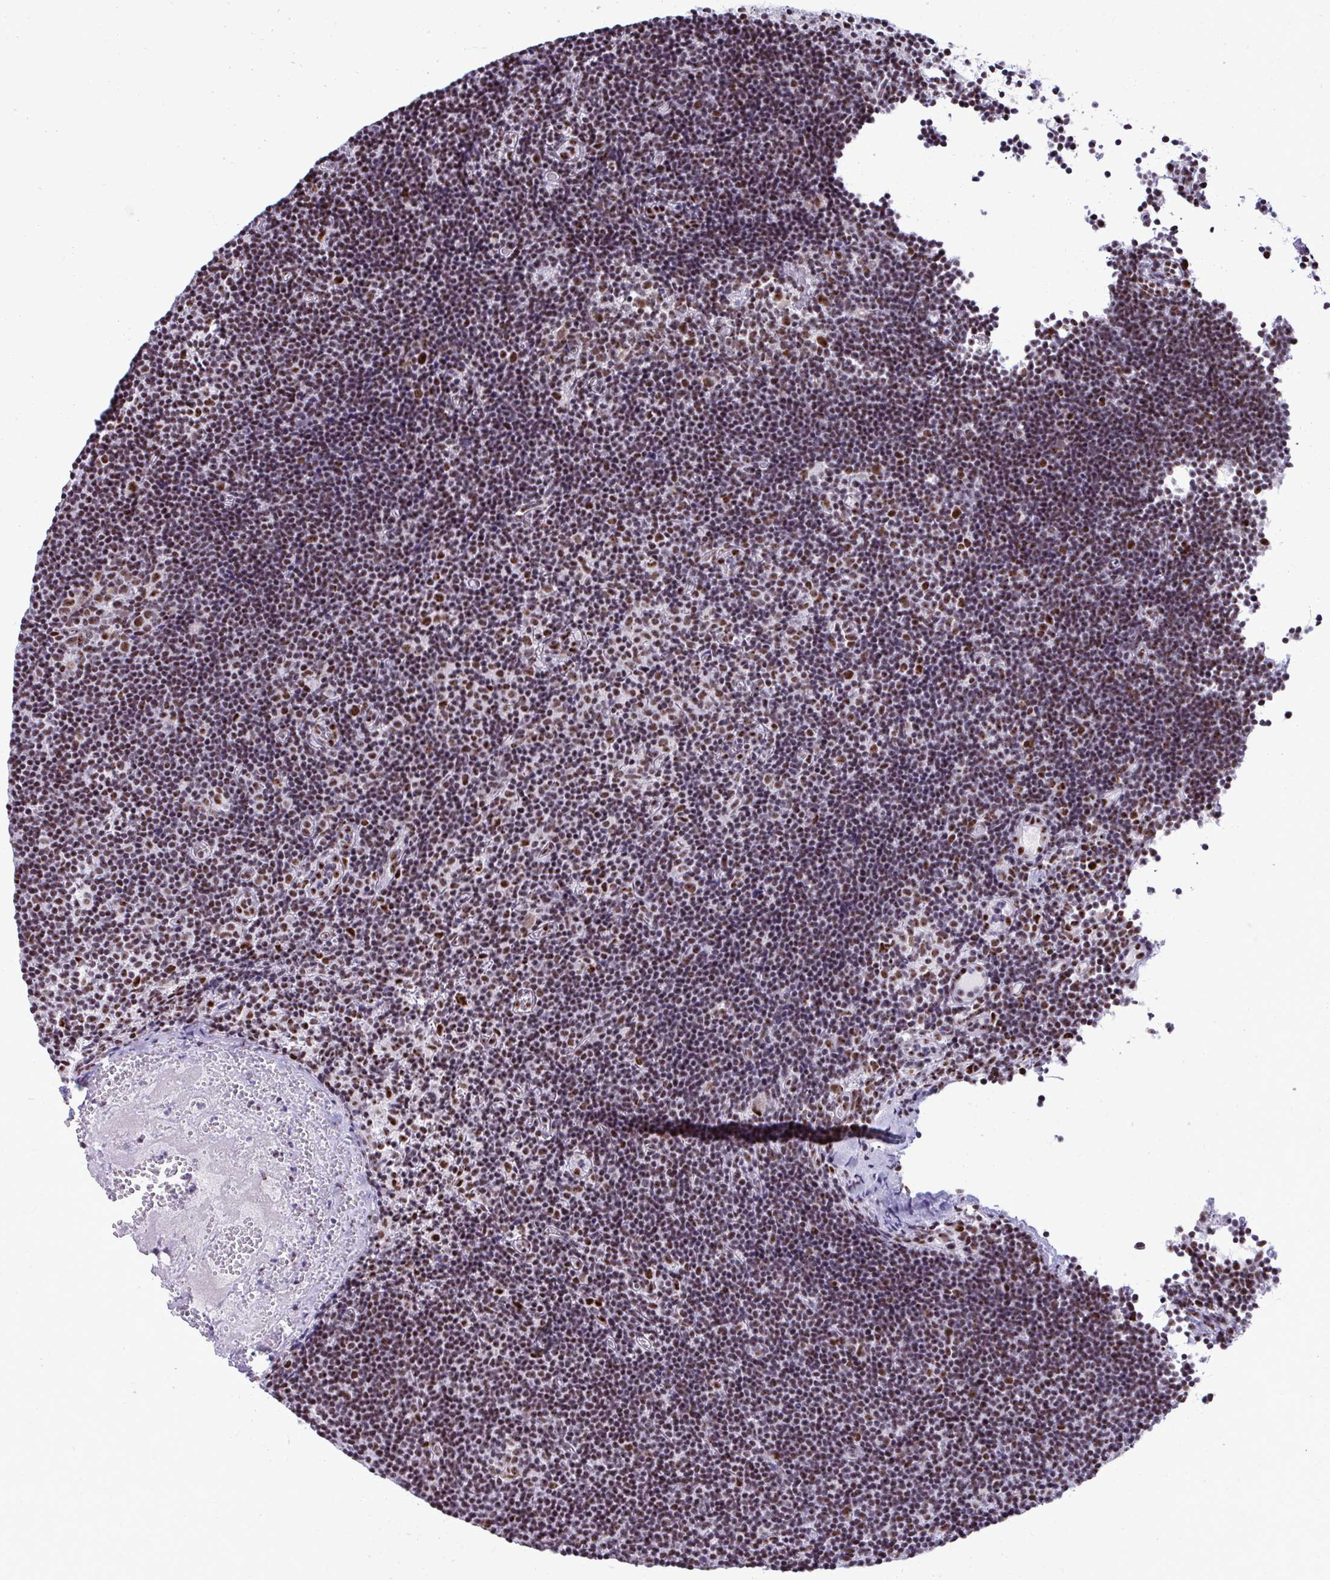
{"staining": {"intensity": "moderate", "quantity": "25%-75%", "location": "nuclear"}, "tissue": "lymph node", "cell_type": "Non-germinal center cells", "image_type": "normal", "snomed": [{"axis": "morphology", "description": "Normal tissue, NOS"}, {"axis": "topography", "description": "Lymph node"}], "caption": "The micrograph reveals a brown stain indicating the presence of a protein in the nuclear of non-germinal center cells in lymph node. (DAB = brown stain, brightfield microscopy at high magnification).", "gene": "PELP1", "patient": {"sex": "female", "age": 45}}